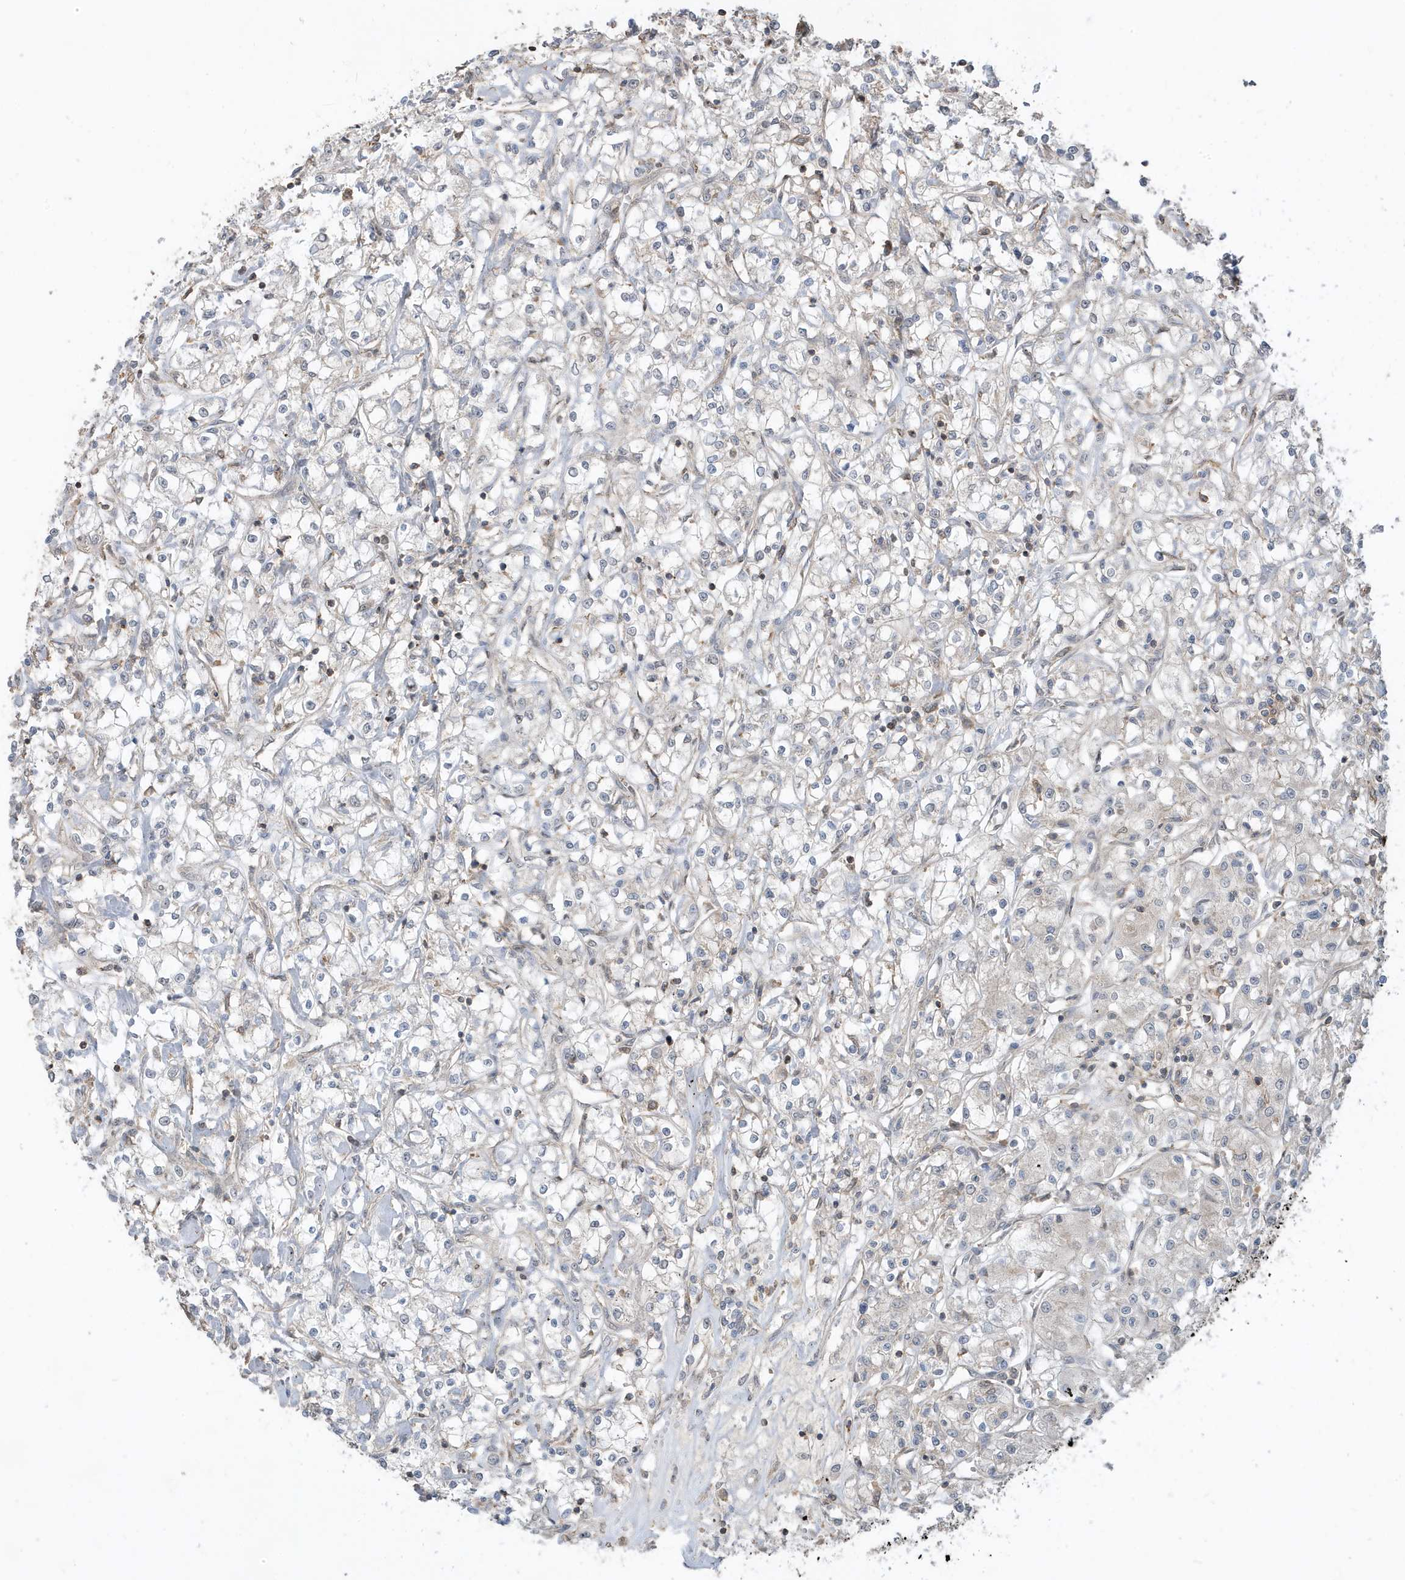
{"staining": {"intensity": "negative", "quantity": "none", "location": "none"}, "tissue": "renal cancer", "cell_type": "Tumor cells", "image_type": "cancer", "snomed": [{"axis": "morphology", "description": "Adenocarcinoma, NOS"}, {"axis": "topography", "description": "Kidney"}], "caption": "This is an IHC photomicrograph of human renal adenocarcinoma. There is no expression in tumor cells.", "gene": "PRRT3", "patient": {"sex": "female", "age": 59}}